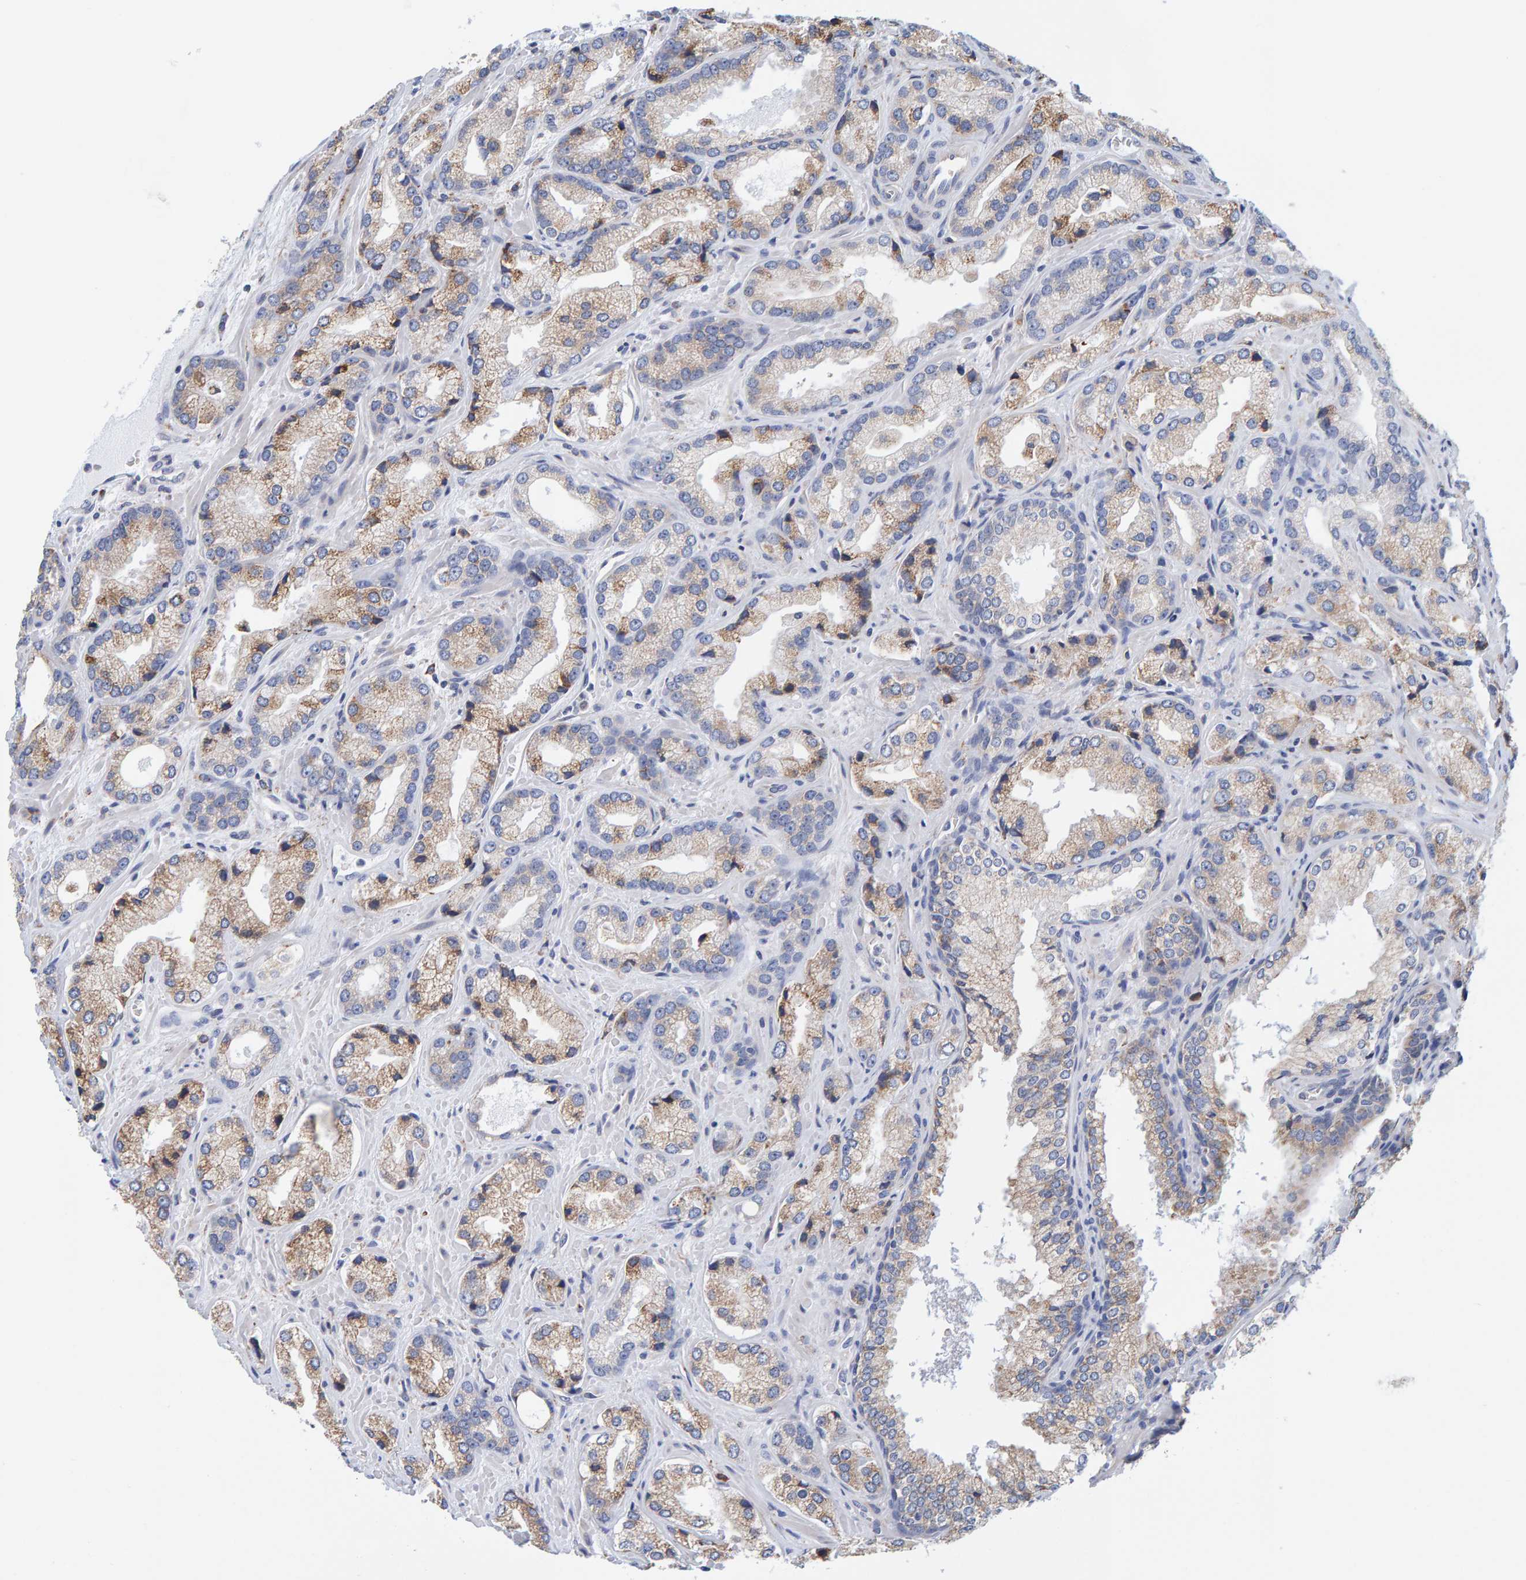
{"staining": {"intensity": "weak", "quantity": "25%-75%", "location": "cytoplasmic/membranous"}, "tissue": "prostate cancer", "cell_type": "Tumor cells", "image_type": "cancer", "snomed": [{"axis": "morphology", "description": "Adenocarcinoma, High grade"}, {"axis": "topography", "description": "Prostate"}], "caption": "IHC (DAB) staining of prostate cancer shows weak cytoplasmic/membranous protein staining in about 25%-75% of tumor cells.", "gene": "SGPL1", "patient": {"sex": "male", "age": 63}}